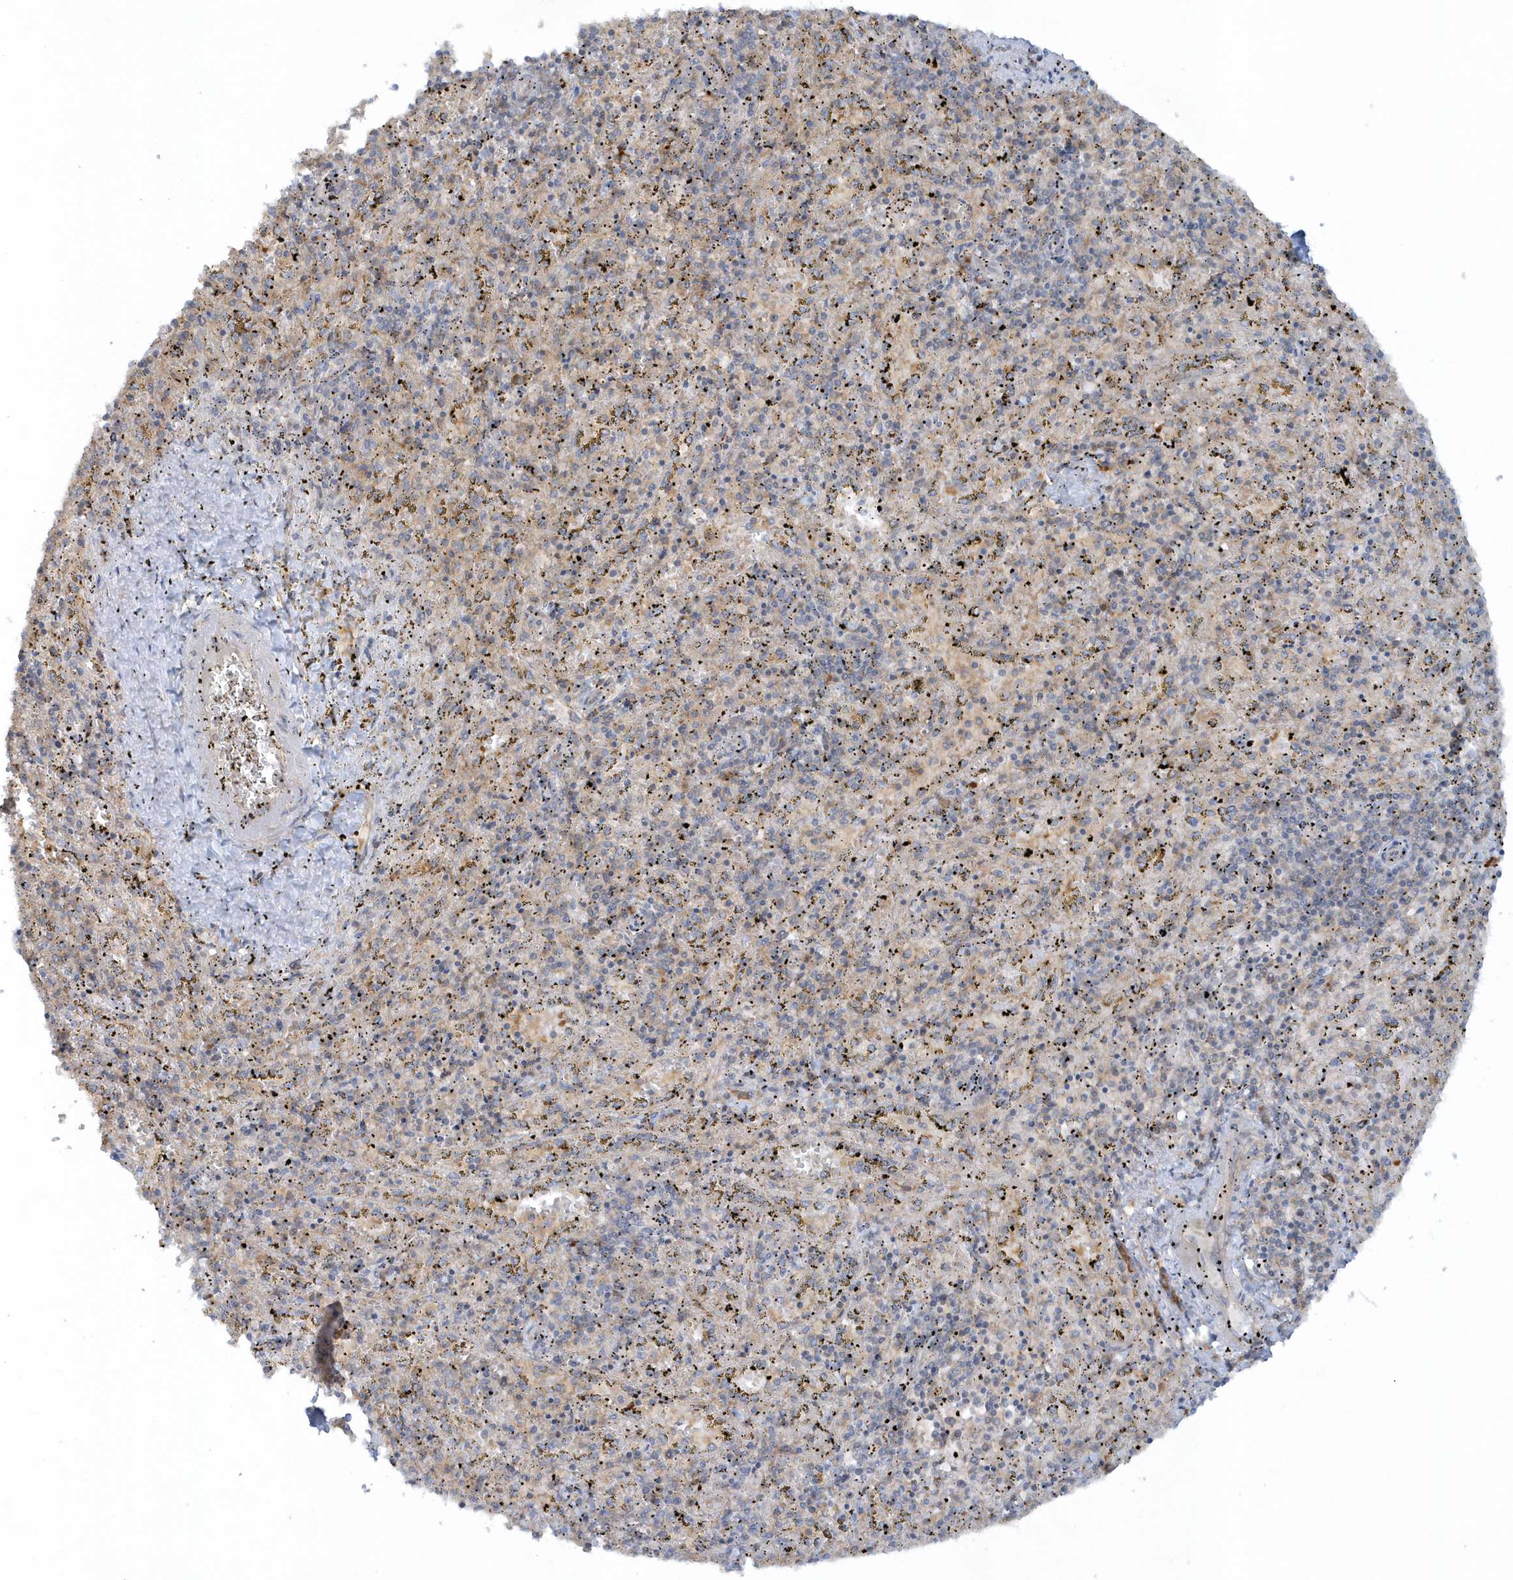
{"staining": {"intensity": "moderate", "quantity": "<25%", "location": "cytoplasmic/membranous"}, "tissue": "spleen", "cell_type": "Cells in red pulp", "image_type": "normal", "snomed": [{"axis": "morphology", "description": "Normal tissue, NOS"}, {"axis": "topography", "description": "Spleen"}], "caption": "Moderate cytoplasmic/membranous expression is seen in about <25% of cells in red pulp in benign spleen. The staining was performed using DAB (3,3'-diaminobenzidine), with brown indicating positive protein expression. Nuclei are stained blue with hematoxylin.", "gene": "CNOT10", "patient": {"sex": "male", "age": 11}}